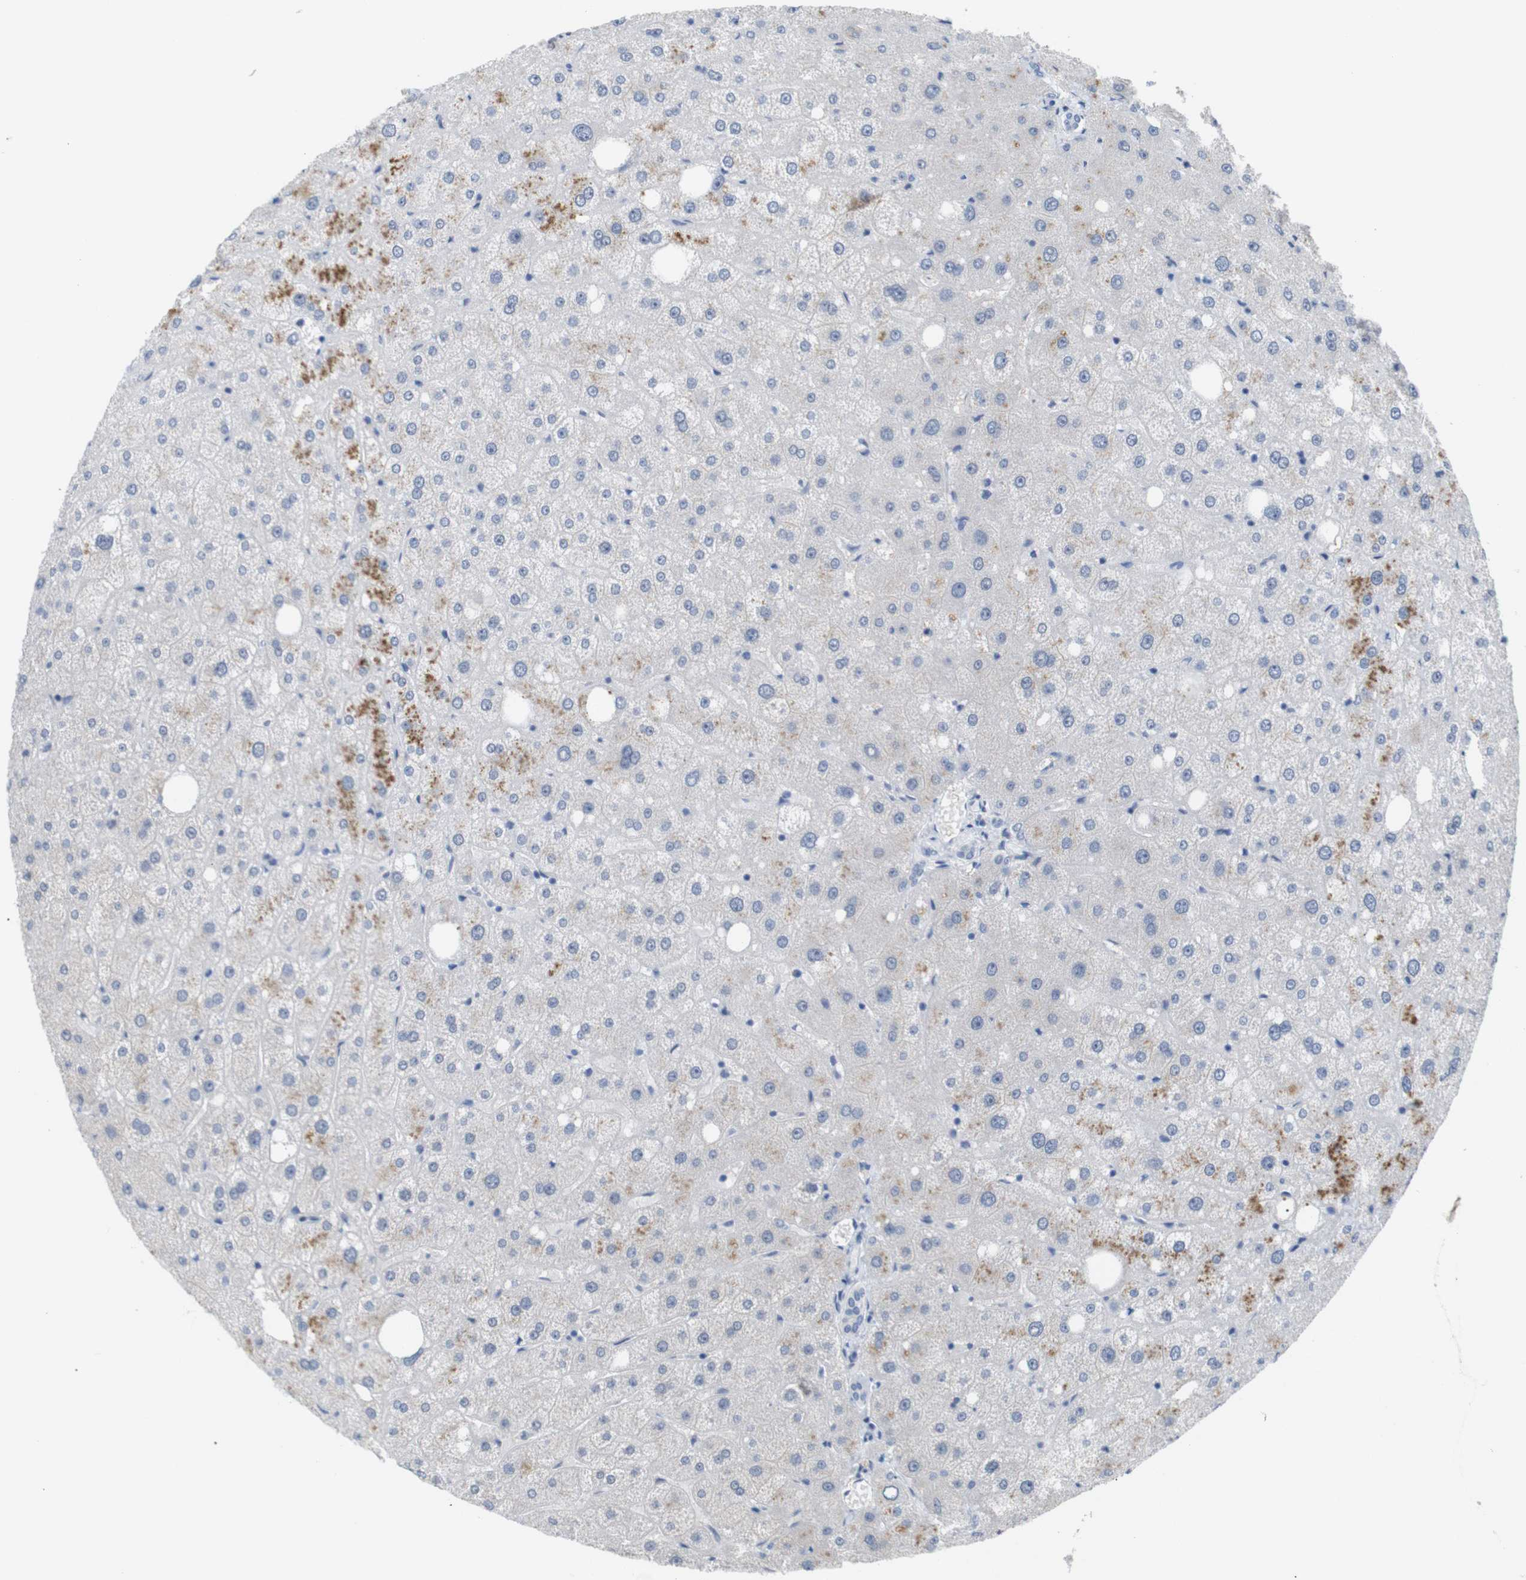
{"staining": {"intensity": "negative", "quantity": "none", "location": "none"}, "tissue": "liver", "cell_type": "Cholangiocytes", "image_type": "normal", "snomed": [{"axis": "morphology", "description": "Normal tissue, NOS"}, {"axis": "topography", "description": "Liver"}], "caption": "The immunohistochemistry (IHC) micrograph has no significant staining in cholangiocytes of liver.", "gene": "CHRM5", "patient": {"sex": "male", "age": 73}}